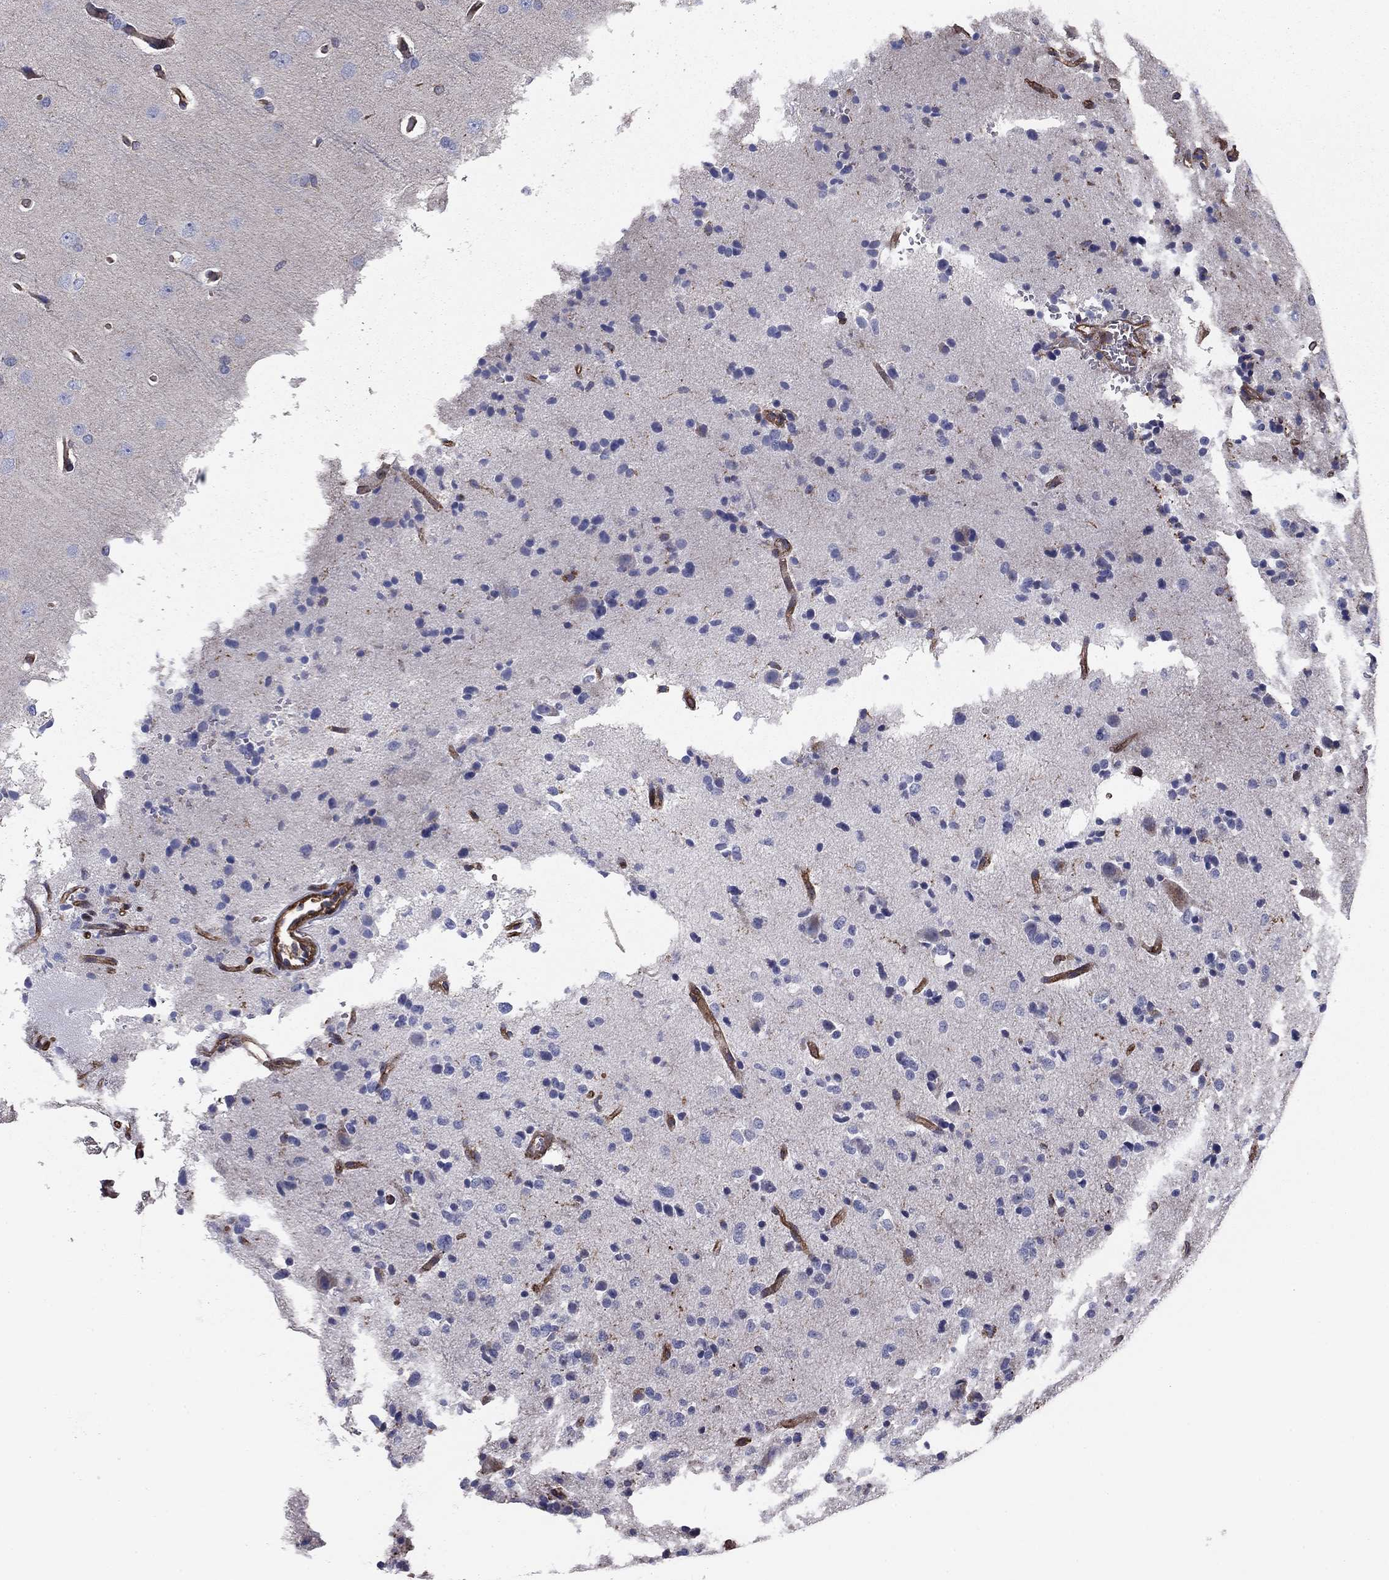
{"staining": {"intensity": "negative", "quantity": "none", "location": "none"}, "tissue": "glioma", "cell_type": "Tumor cells", "image_type": "cancer", "snomed": [{"axis": "morphology", "description": "Glioma, malignant, Low grade"}, {"axis": "topography", "description": "Brain"}], "caption": "An immunohistochemistry photomicrograph of glioma is shown. There is no staining in tumor cells of glioma. (DAB immunohistochemistry (IHC) visualized using brightfield microscopy, high magnification).", "gene": "EHBP1L1", "patient": {"sex": "male", "age": 41}}